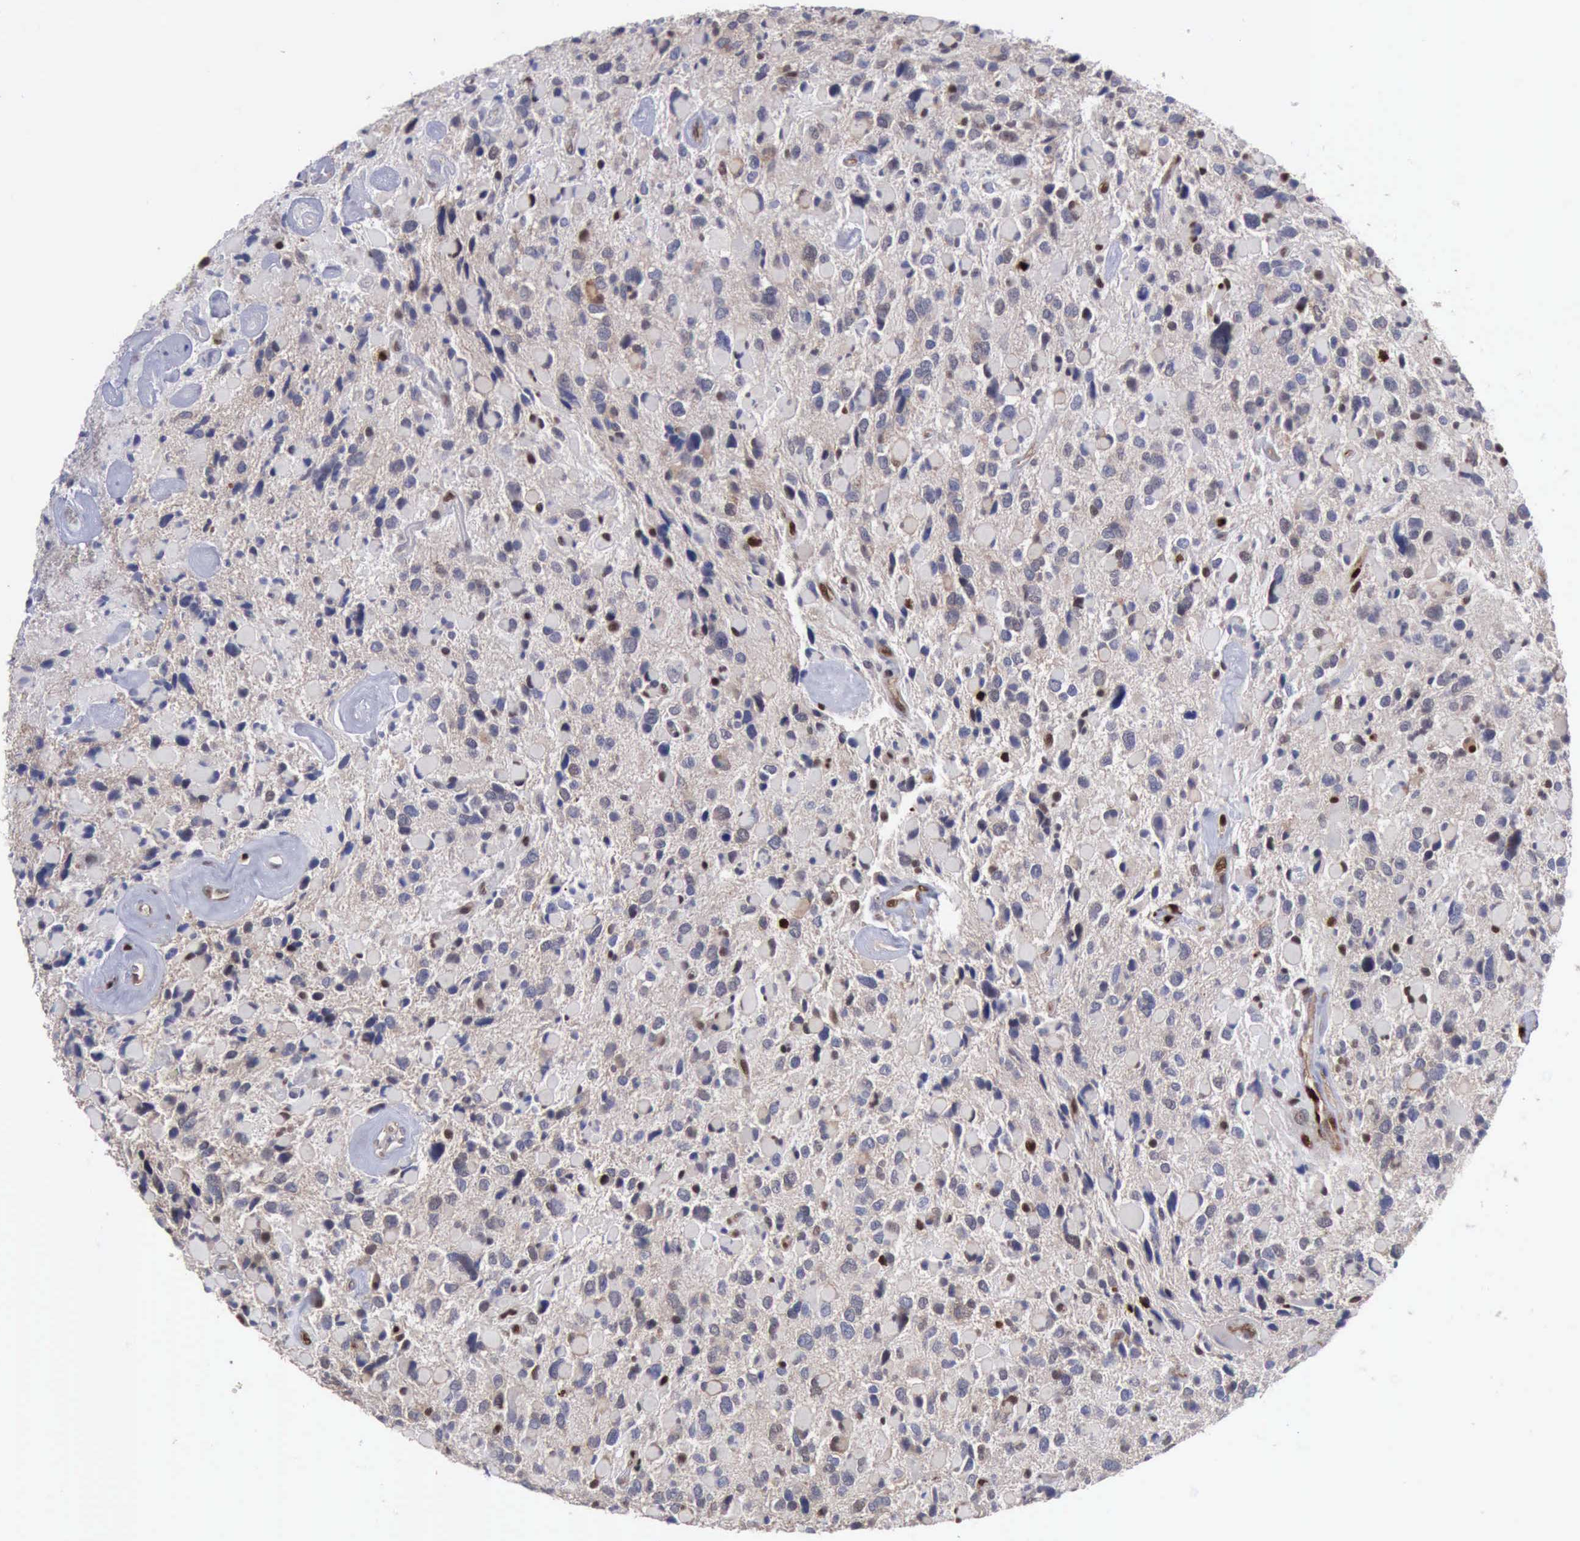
{"staining": {"intensity": "negative", "quantity": "none", "location": "none"}, "tissue": "glioma", "cell_type": "Tumor cells", "image_type": "cancer", "snomed": [{"axis": "morphology", "description": "Glioma, malignant, High grade"}, {"axis": "topography", "description": "Brain"}], "caption": "Malignant glioma (high-grade) stained for a protein using immunohistochemistry reveals no positivity tumor cells.", "gene": "PDCD4", "patient": {"sex": "female", "age": 37}}